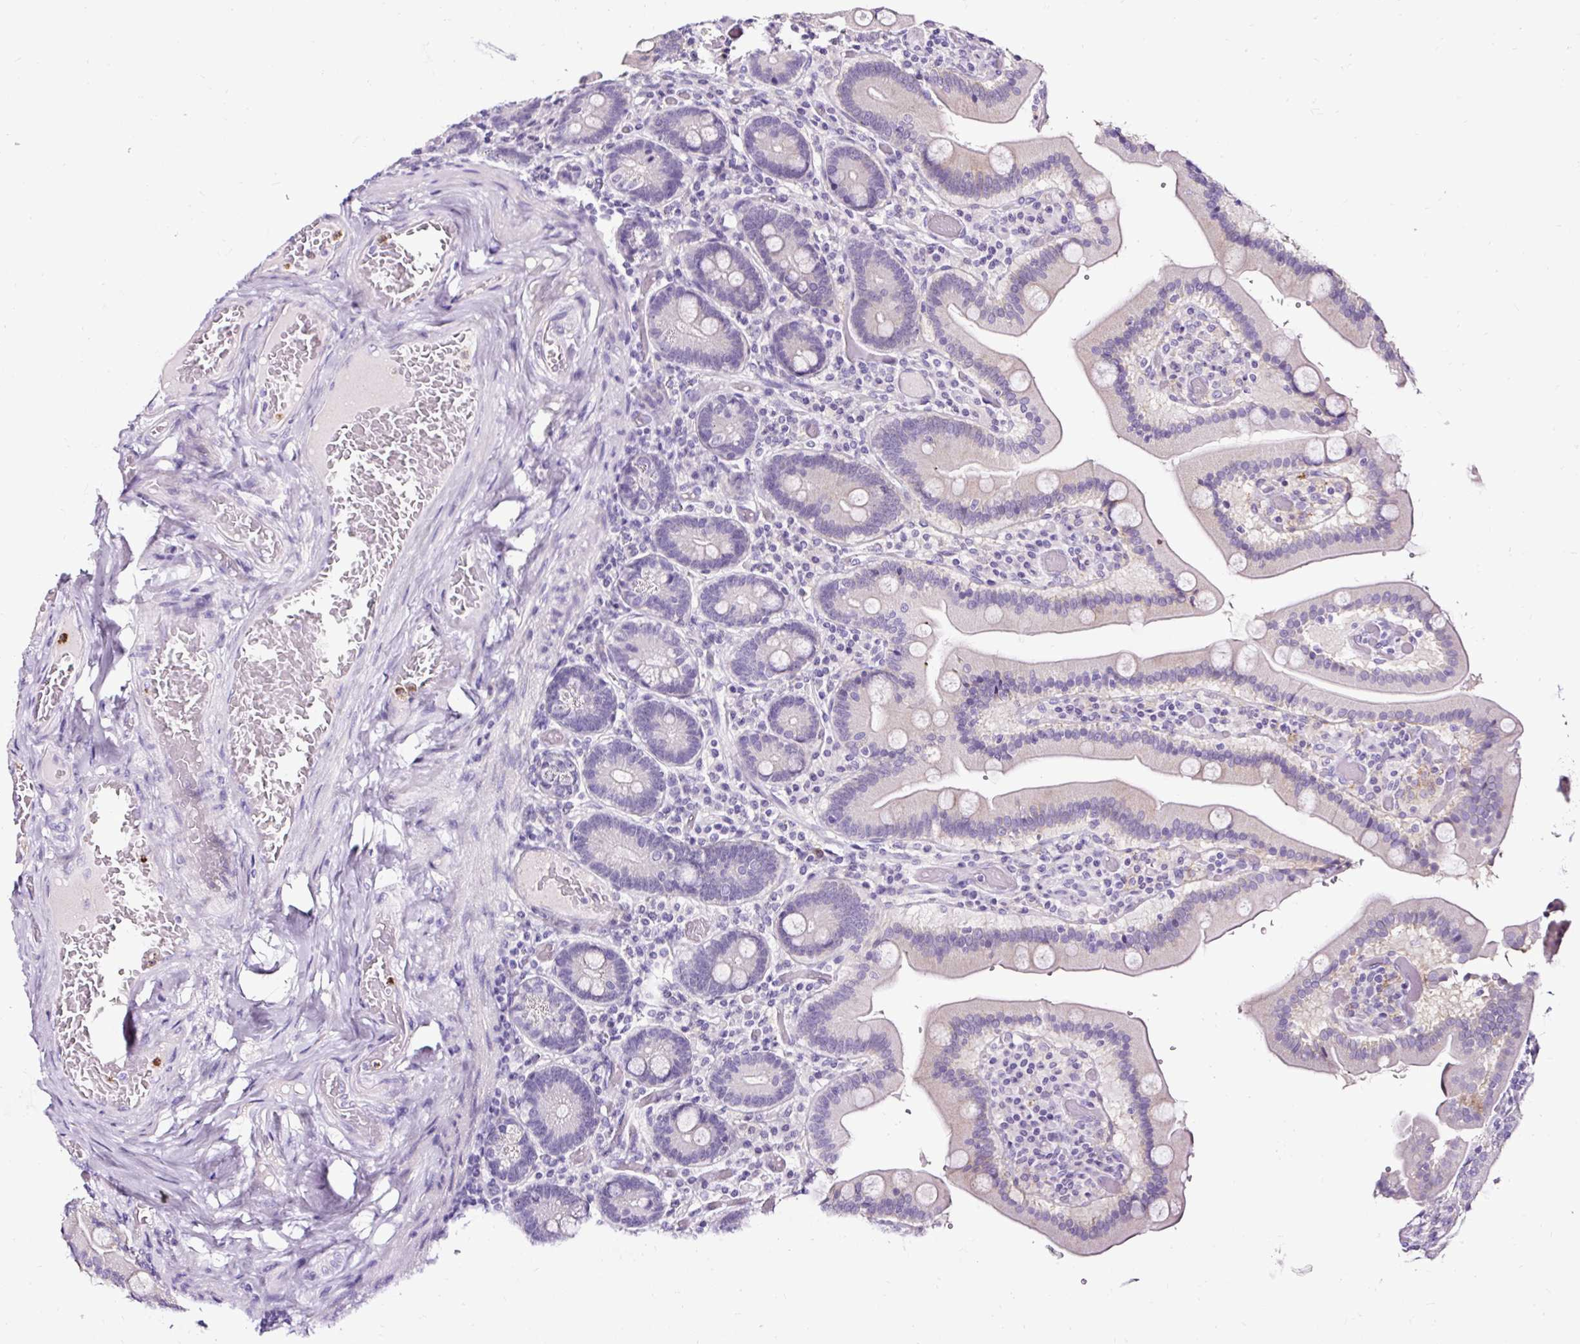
{"staining": {"intensity": "negative", "quantity": "none", "location": "none"}, "tissue": "duodenum", "cell_type": "Glandular cells", "image_type": "normal", "snomed": [{"axis": "morphology", "description": "Normal tissue, NOS"}, {"axis": "topography", "description": "Duodenum"}], "caption": "Glandular cells are negative for protein expression in benign human duodenum. (DAB (3,3'-diaminobenzidine) immunohistochemistry, high magnification).", "gene": "SLC7A8", "patient": {"sex": "female", "age": 62}}